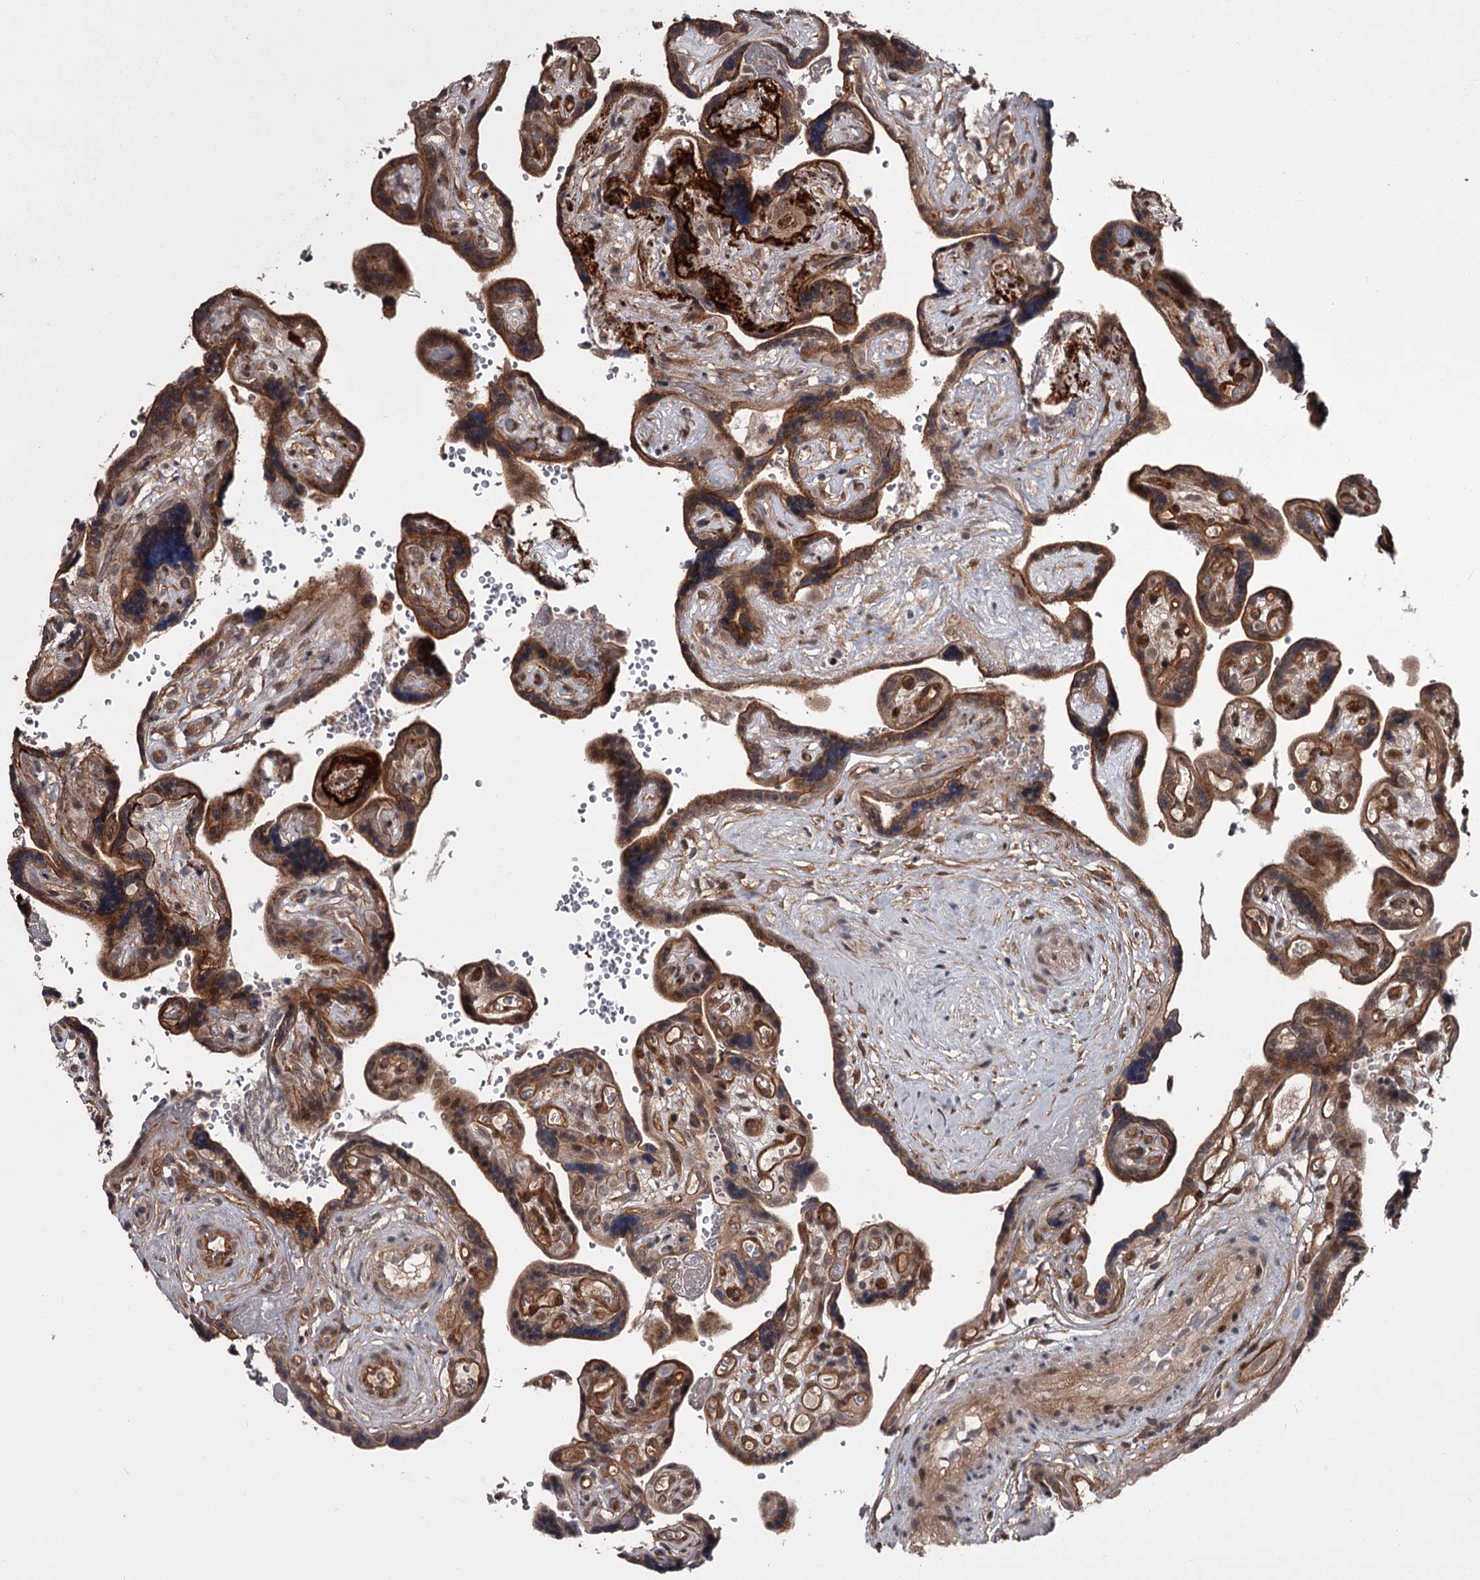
{"staining": {"intensity": "moderate", "quantity": ">75%", "location": "cytoplasmic/membranous,nuclear"}, "tissue": "placenta", "cell_type": "Decidual cells", "image_type": "normal", "snomed": [{"axis": "morphology", "description": "Normal tissue, NOS"}, {"axis": "topography", "description": "Placenta"}], "caption": "About >75% of decidual cells in benign human placenta display moderate cytoplasmic/membranous,nuclear protein positivity as visualized by brown immunohistochemical staining.", "gene": "CDC42EP2", "patient": {"sex": "female", "age": 30}}